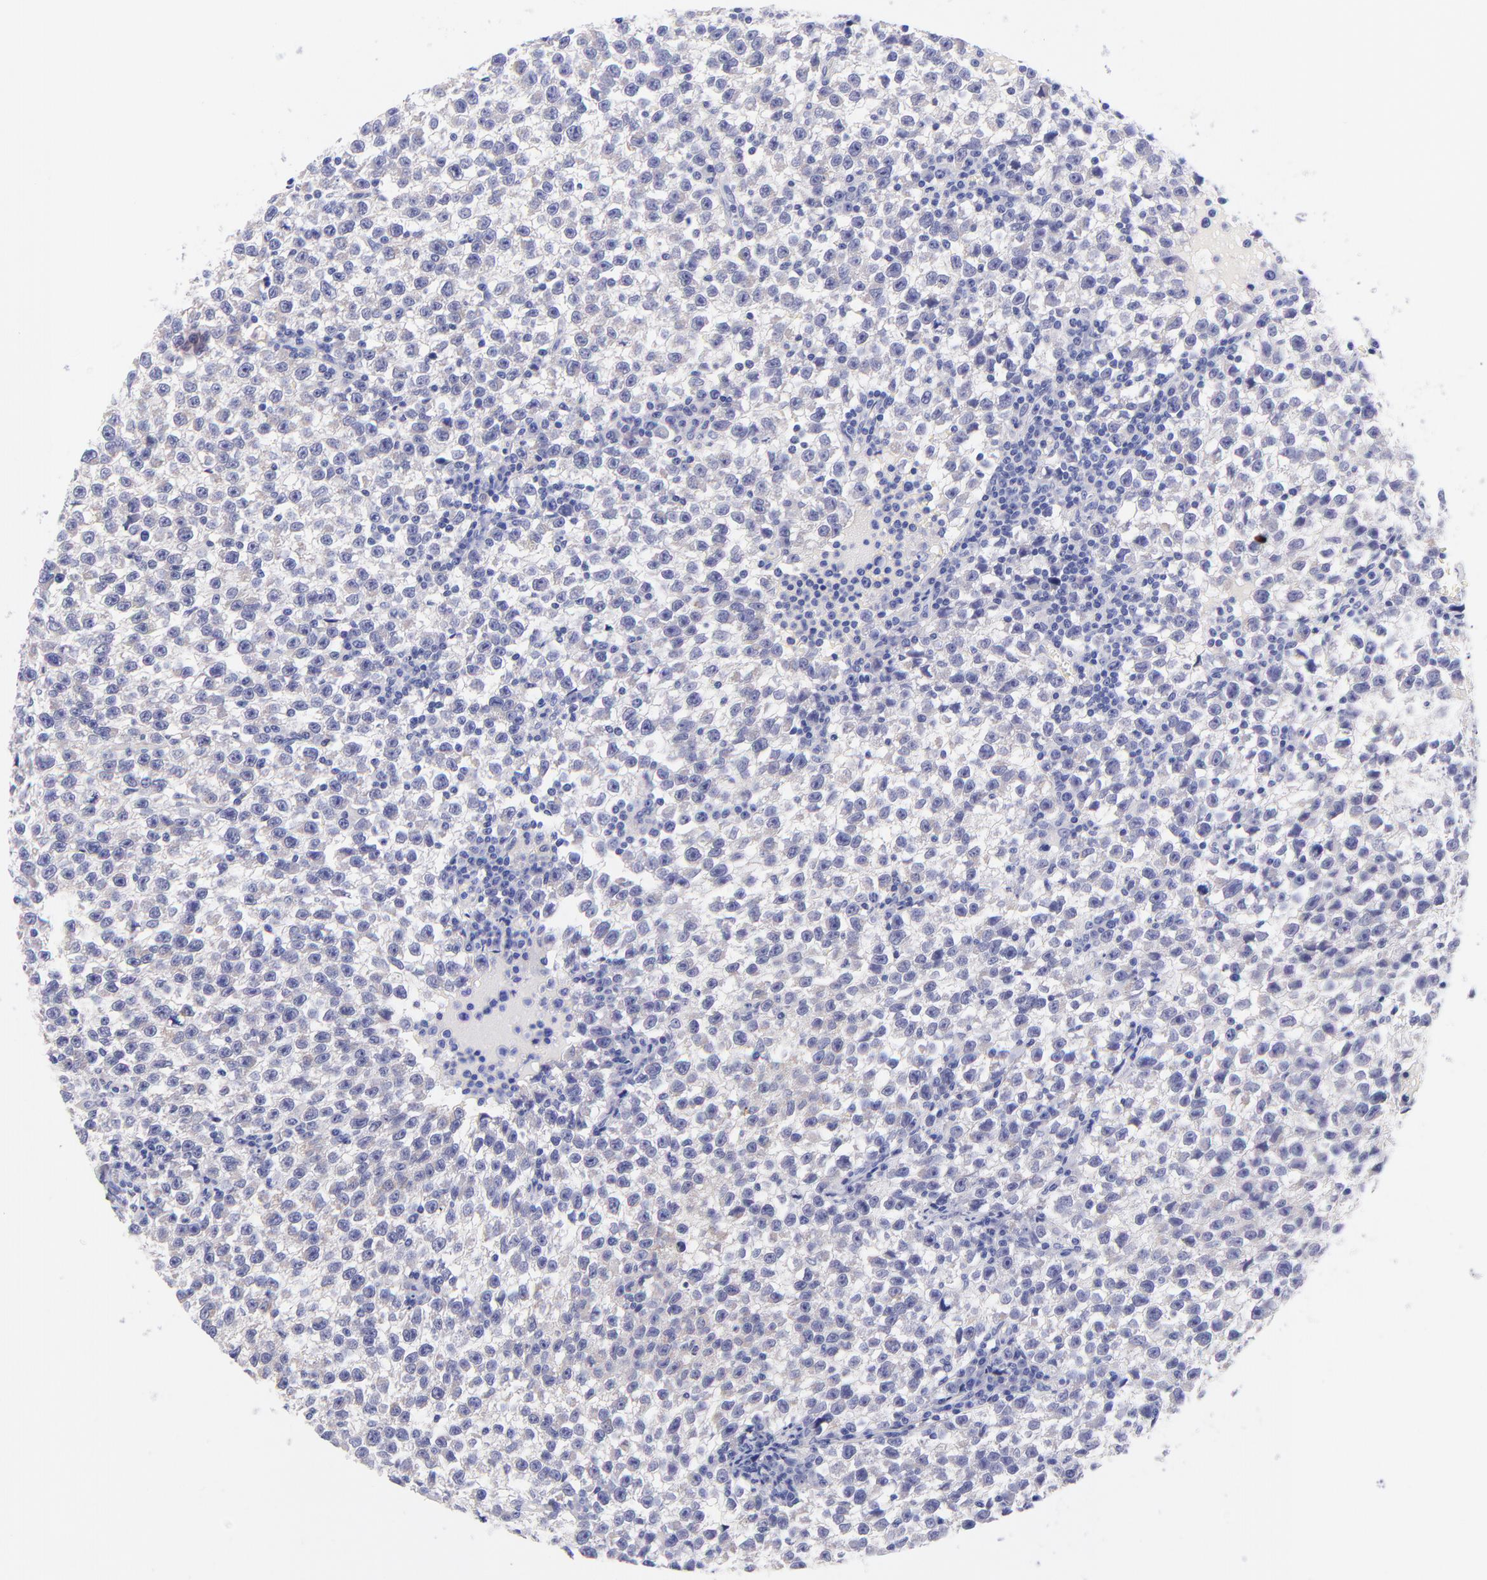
{"staining": {"intensity": "negative", "quantity": "none", "location": "none"}, "tissue": "testis cancer", "cell_type": "Tumor cells", "image_type": "cancer", "snomed": [{"axis": "morphology", "description": "Seminoma, NOS"}, {"axis": "topography", "description": "Testis"}], "caption": "Immunohistochemical staining of testis cancer (seminoma) reveals no significant expression in tumor cells.", "gene": "RAB3B", "patient": {"sex": "male", "age": 35}}